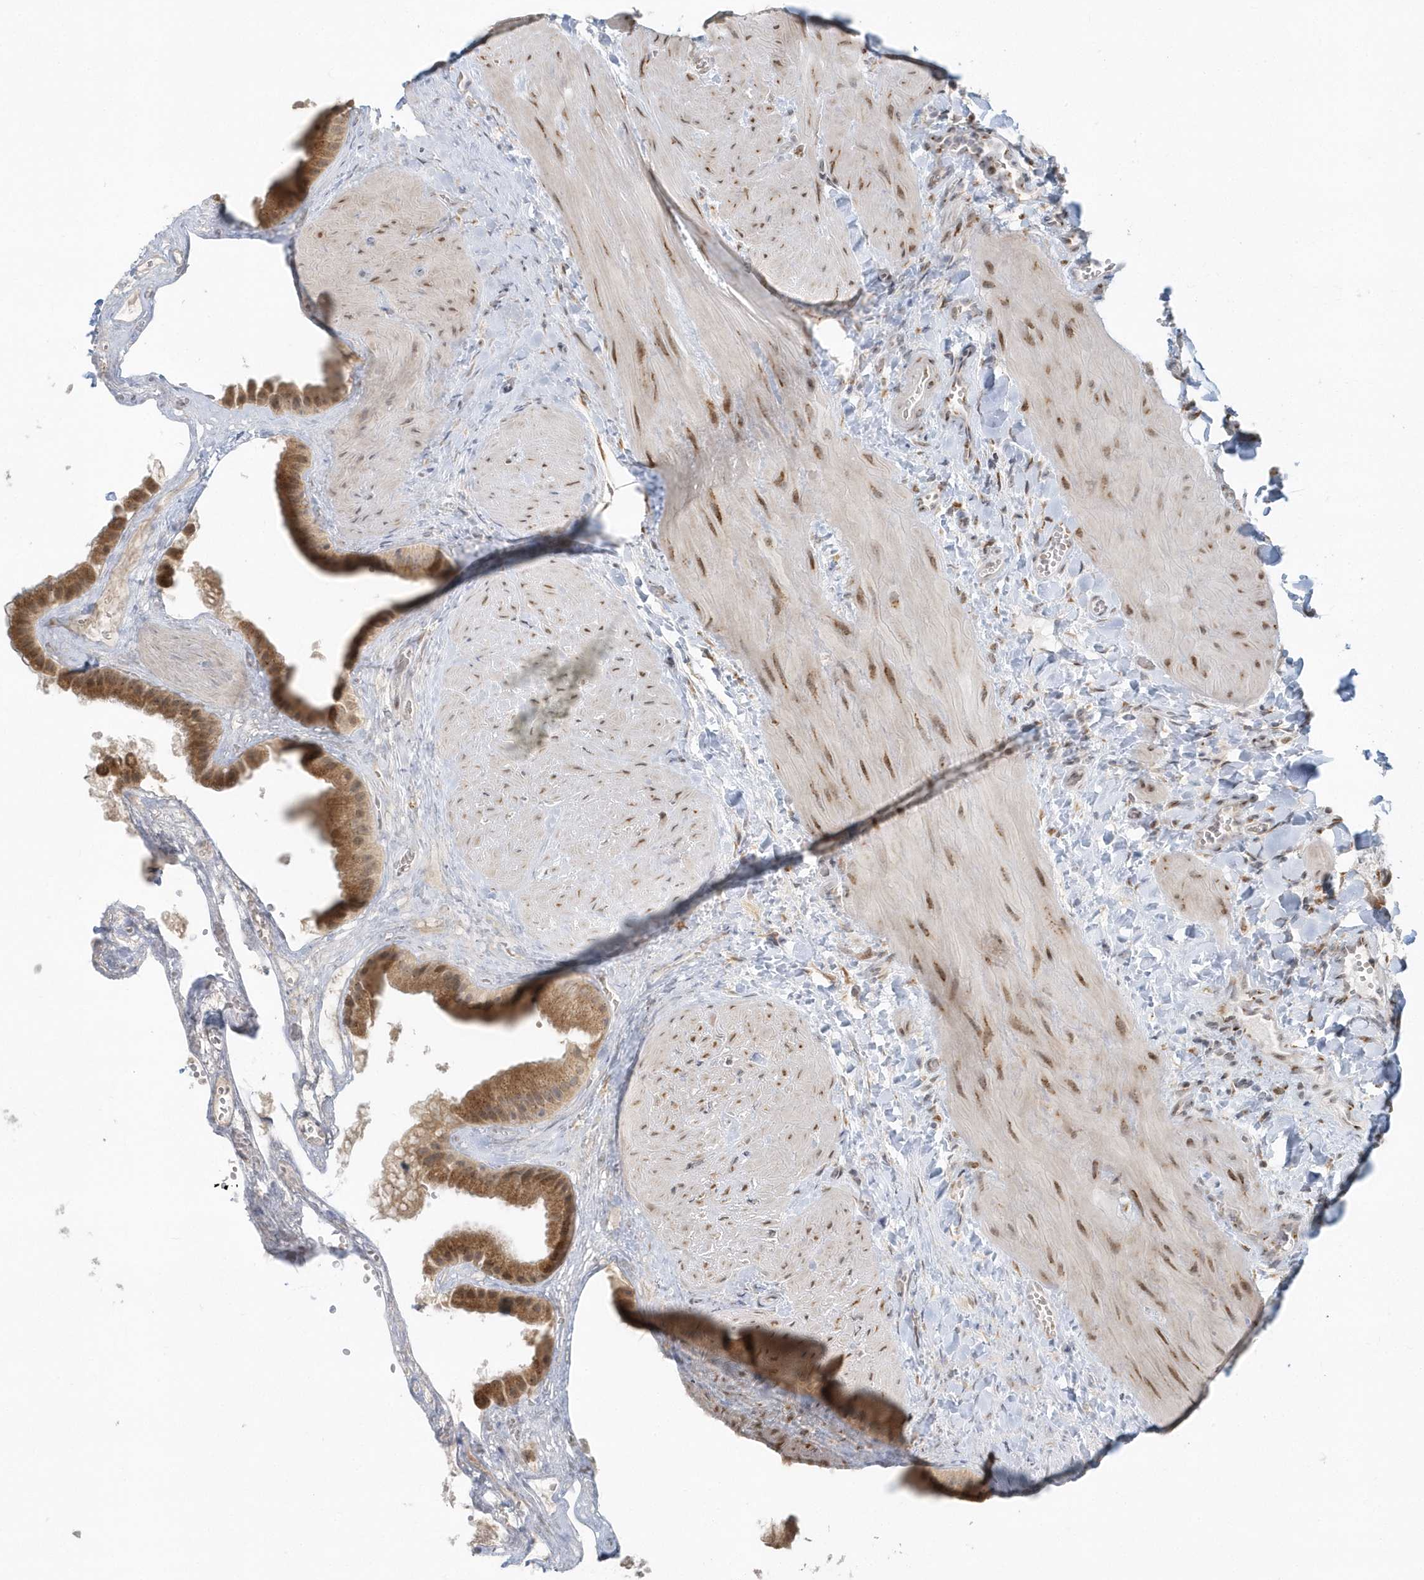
{"staining": {"intensity": "moderate", "quantity": ">75%", "location": "cytoplasmic/membranous"}, "tissue": "gallbladder", "cell_type": "Glandular cells", "image_type": "normal", "snomed": [{"axis": "morphology", "description": "Normal tissue, NOS"}, {"axis": "topography", "description": "Gallbladder"}], "caption": "Protein analysis of normal gallbladder exhibits moderate cytoplasmic/membranous expression in about >75% of glandular cells.", "gene": "DHFR", "patient": {"sex": "male", "age": 55}}